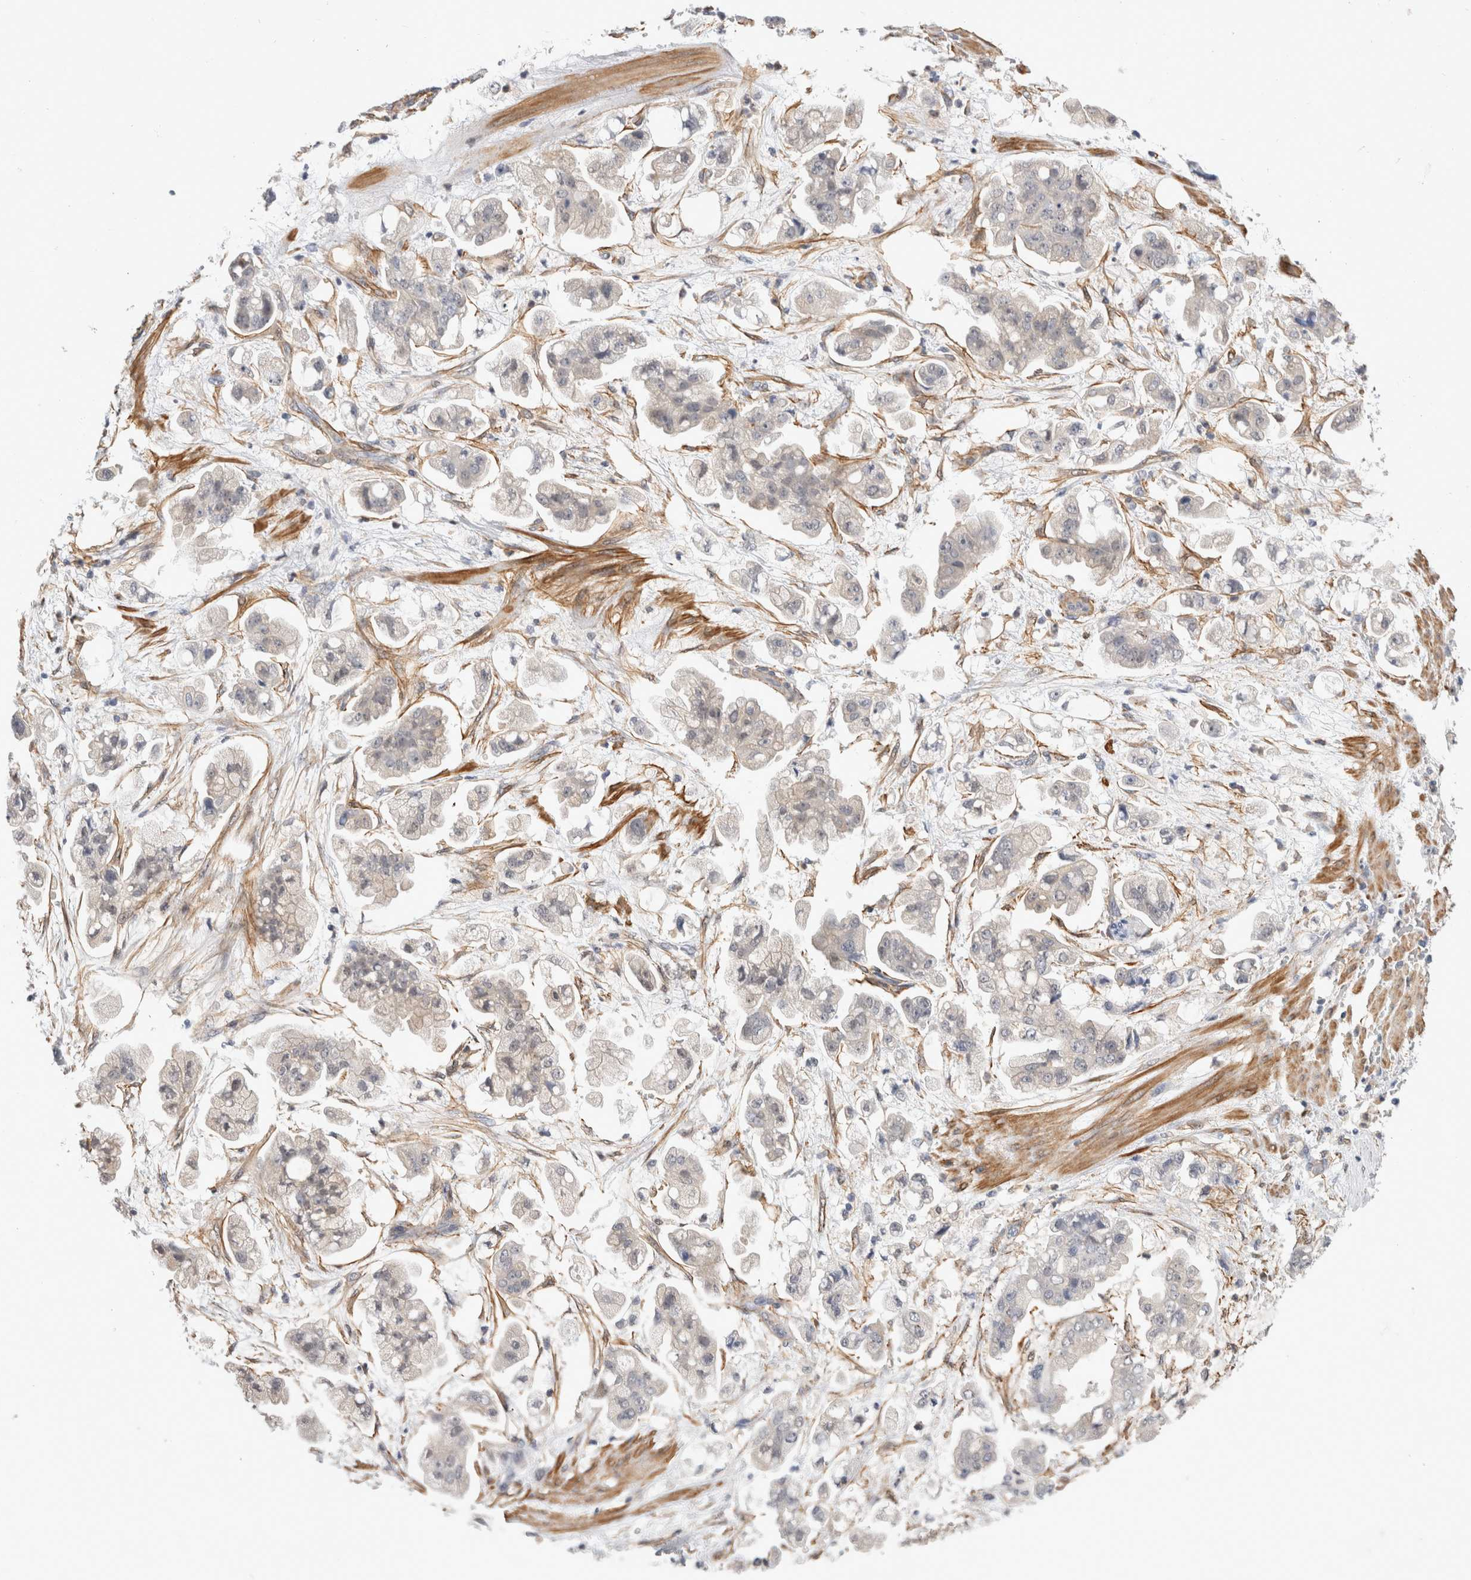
{"staining": {"intensity": "negative", "quantity": "none", "location": "none"}, "tissue": "stomach cancer", "cell_type": "Tumor cells", "image_type": "cancer", "snomed": [{"axis": "morphology", "description": "Adenocarcinoma, NOS"}, {"axis": "topography", "description": "Stomach"}], "caption": "Immunohistochemistry (IHC) histopathology image of human stomach cancer stained for a protein (brown), which reveals no positivity in tumor cells.", "gene": "PGM1", "patient": {"sex": "male", "age": 62}}